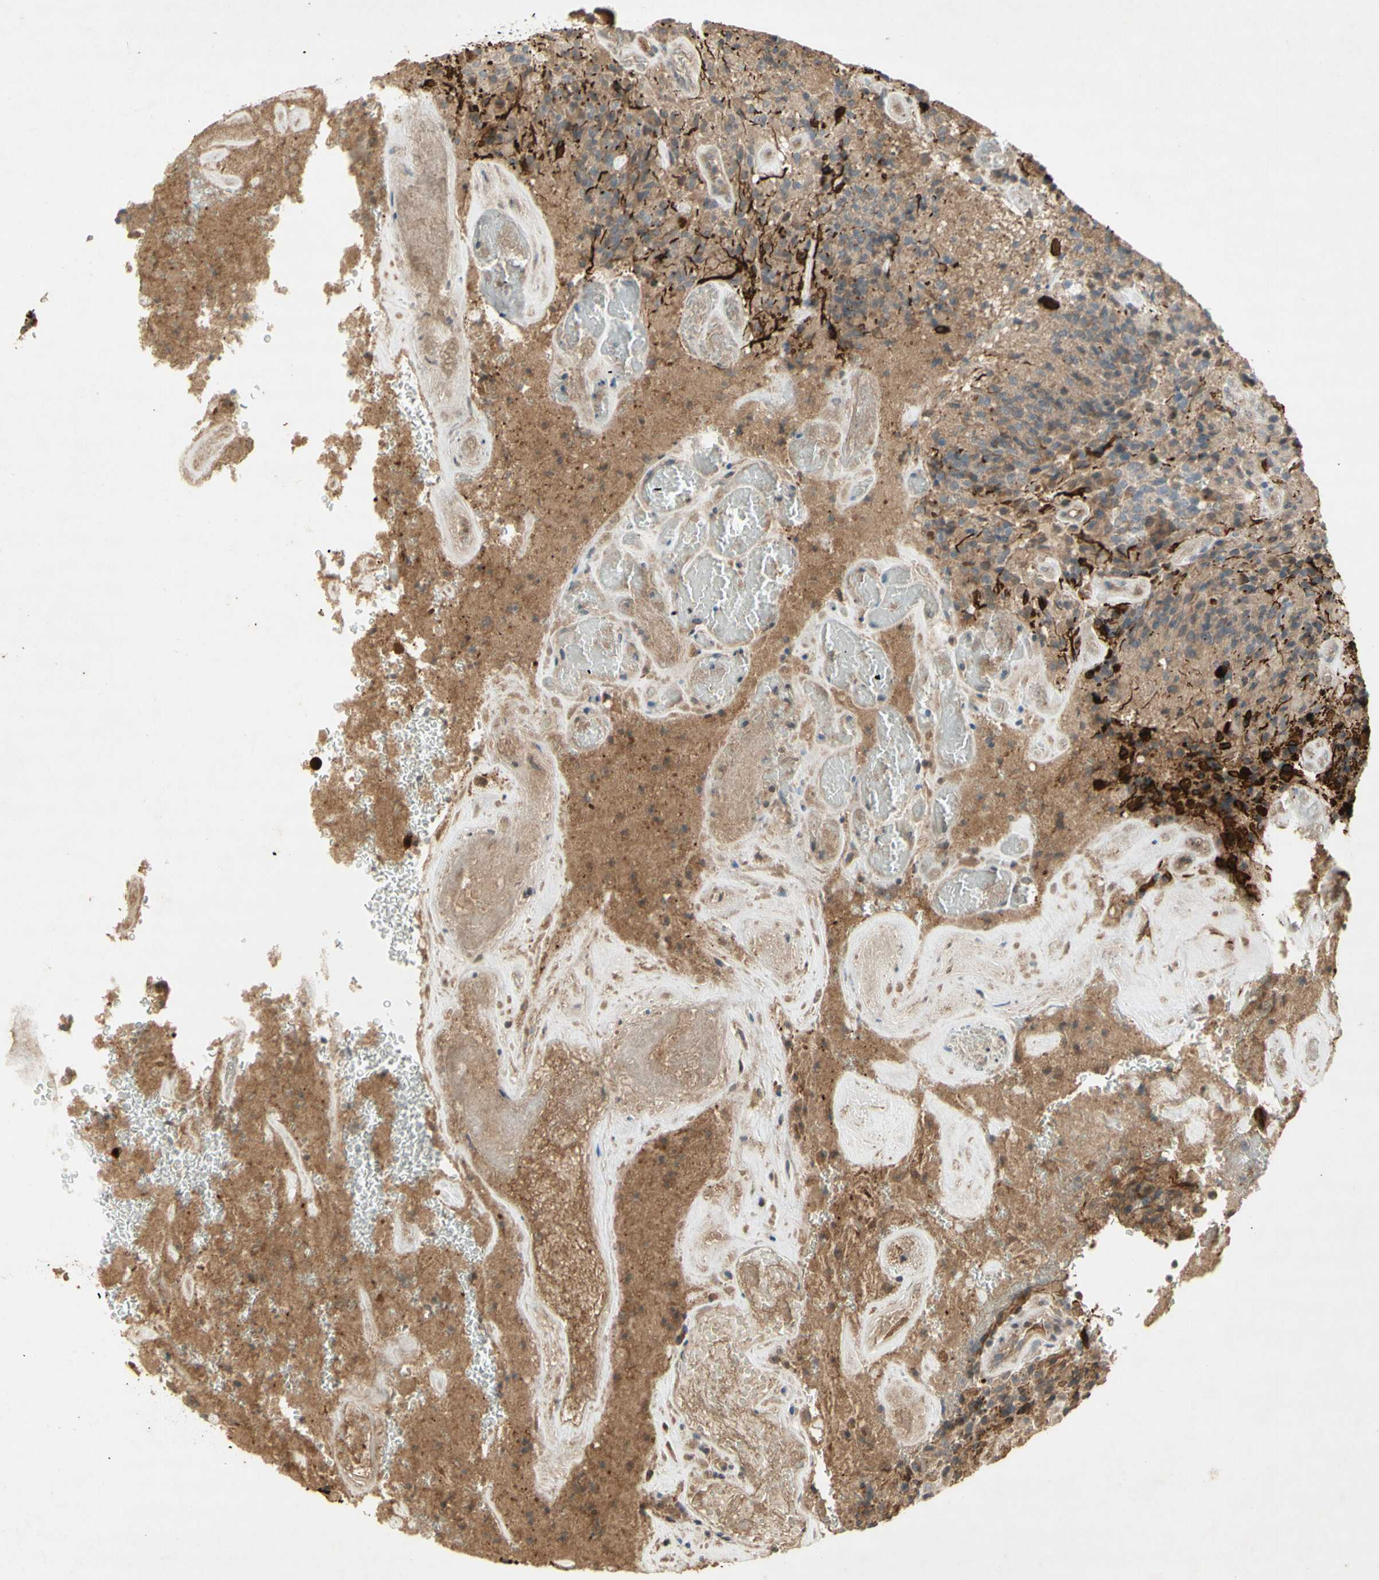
{"staining": {"intensity": "strong", "quantity": "<25%", "location": "cytoplasmic/membranous"}, "tissue": "glioma", "cell_type": "Tumor cells", "image_type": "cancer", "snomed": [{"axis": "morphology", "description": "Glioma, malignant, High grade"}, {"axis": "topography", "description": "Brain"}], "caption": "High-magnification brightfield microscopy of glioma stained with DAB (3,3'-diaminobenzidine) (brown) and counterstained with hematoxylin (blue). tumor cells exhibit strong cytoplasmic/membranous staining is appreciated in about<25% of cells. The protein is shown in brown color, while the nuclei are stained blue.", "gene": "NRG4", "patient": {"sex": "male", "age": 71}}